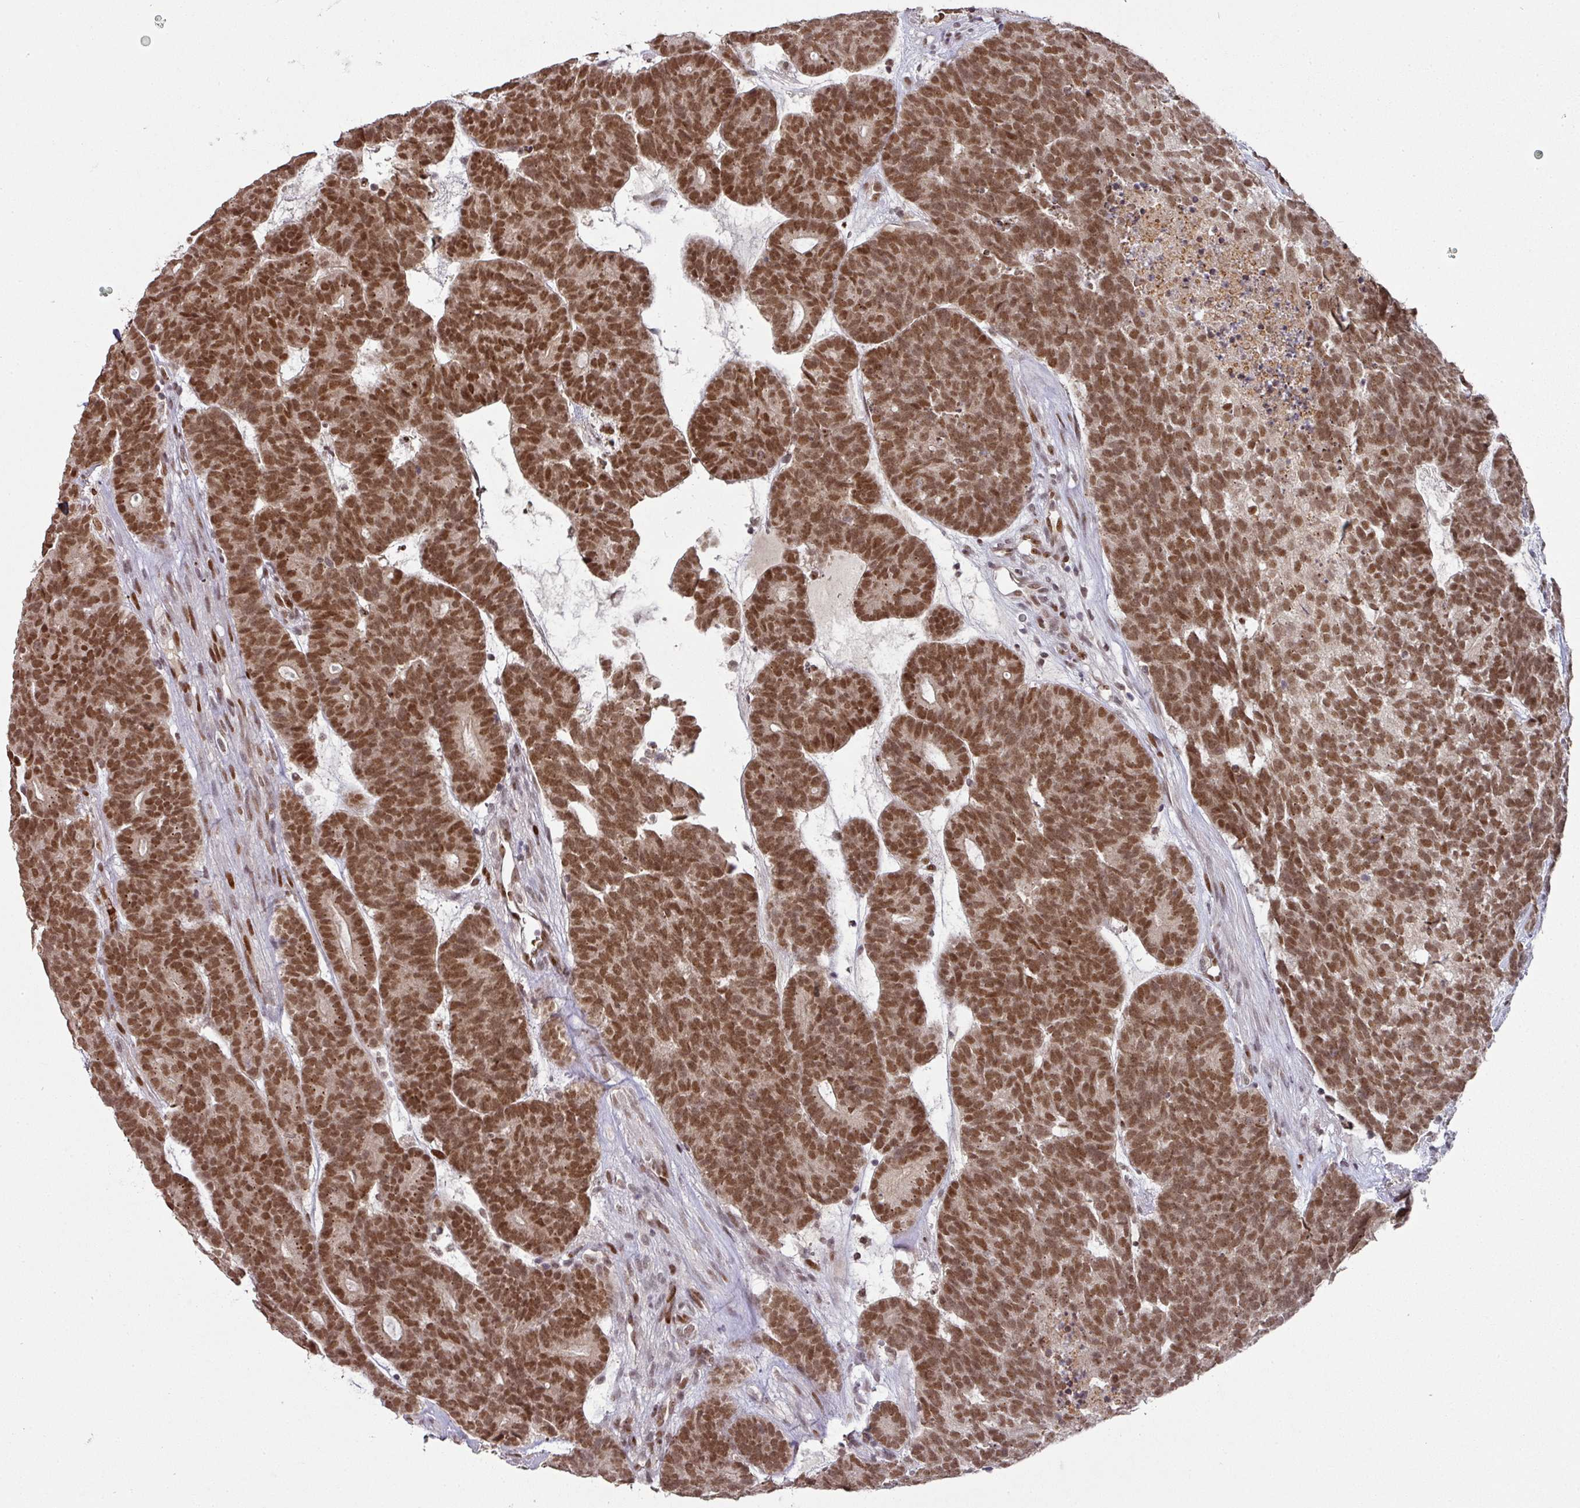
{"staining": {"intensity": "strong", "quantity": ">75%", "location": "nuclear"}, "tissue": "head and neck cancer", "cell_type": "Tumor cells", "image_type": "cancer", "snomed": [{"axis": "morphology", "description": "Adenocarcinoma, NOS"}, {"axis": "topography", "description": "Head-Neck"}], "caption": "IHC (DAB) staining of head and neck cancer displays strong nuclear protein positivity in about >75% of tumor cells.", "gene": "NEIL1", "patient": {"sex": "female", "age": 81}}